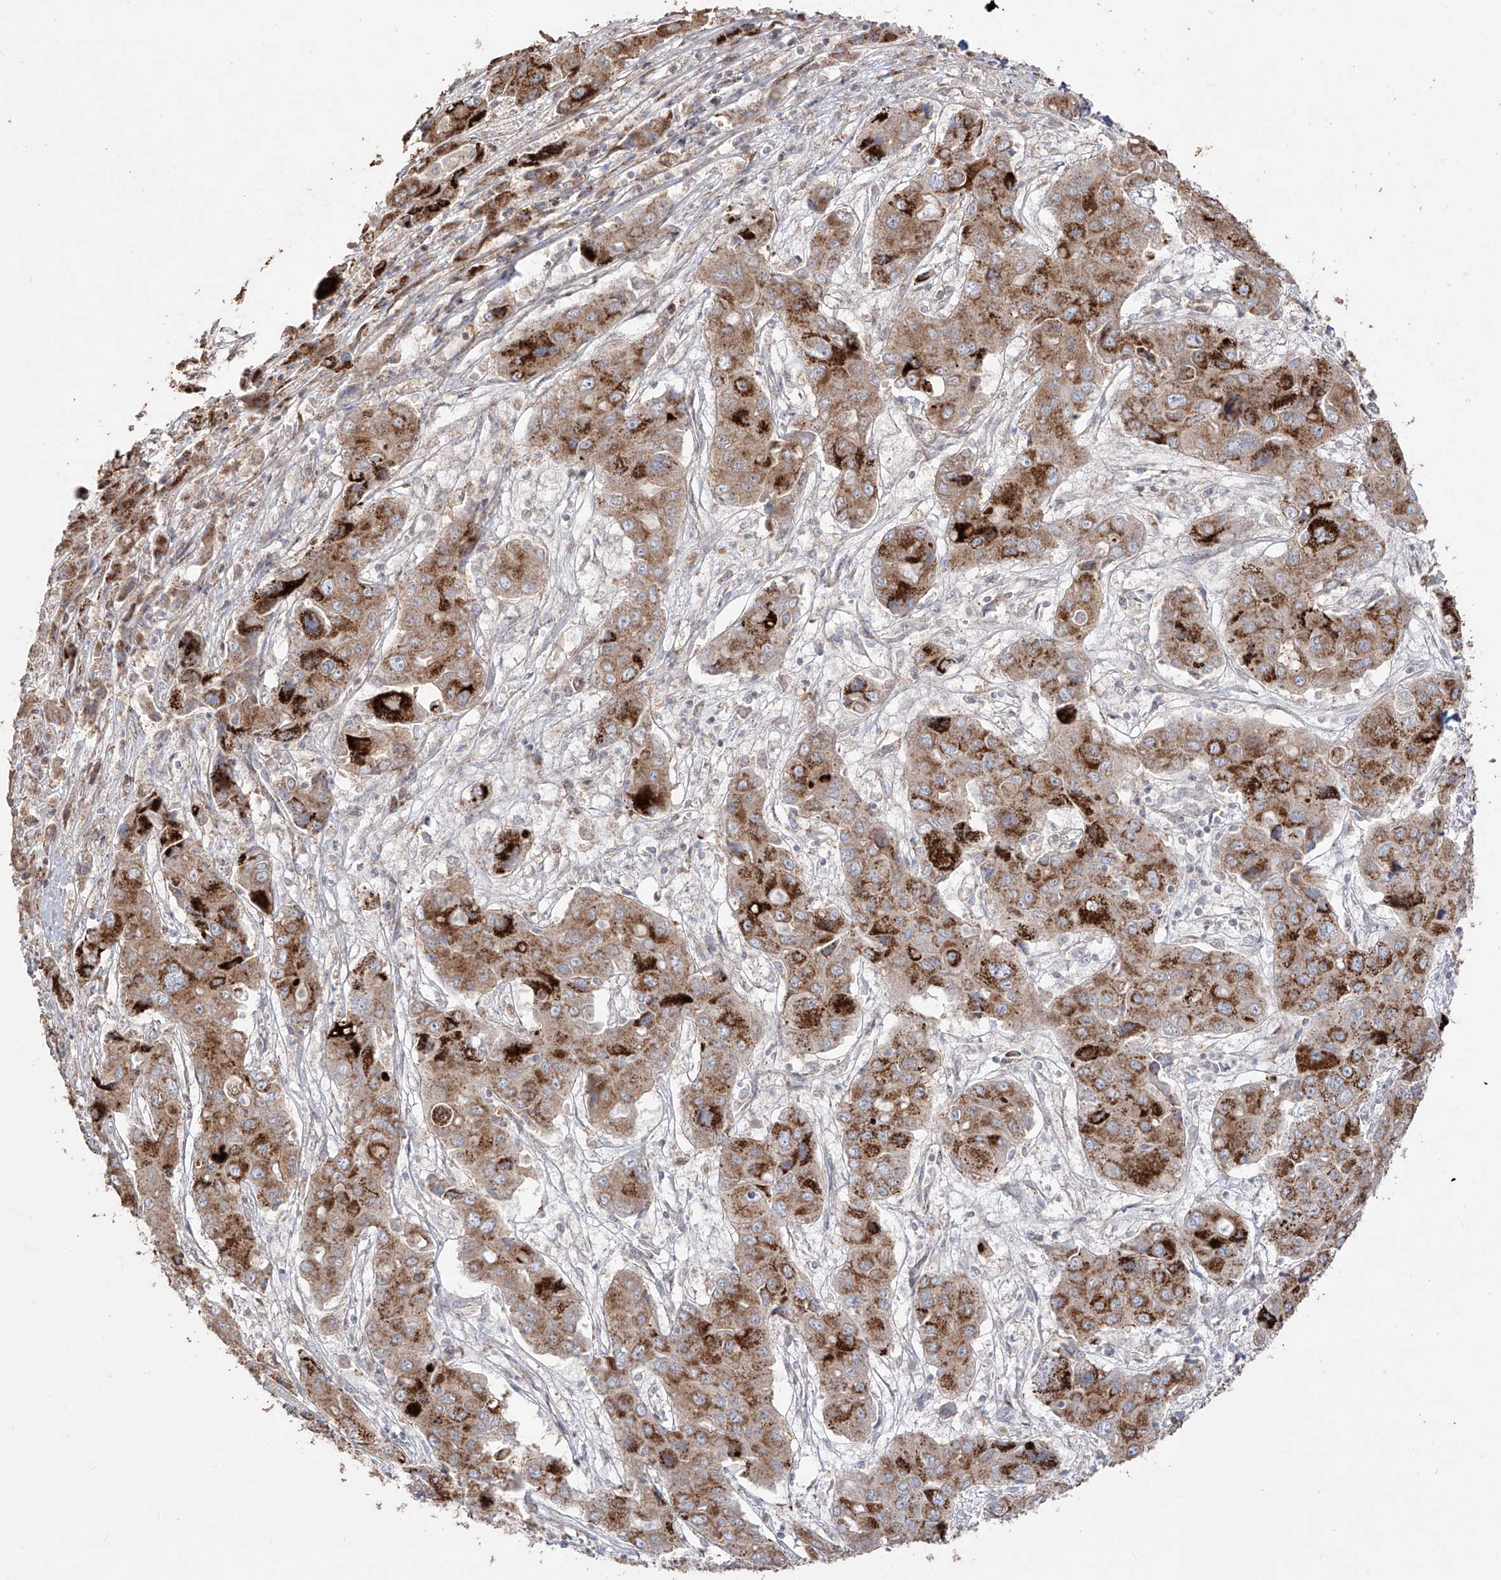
{"staining": {"intensity": "strong", "quantity": ">75%", "location": "cytoplasmic/membranous"}, "tissue": "liver cancer", "cell_type": "Tumor cells", "image_type": "cancer", "snomed": [{"axis": "morphology", "description": "Cholangiocarcinoma"}, {"axis": "topography", "description": "Liver"}], "caption": "Human liver cancer stained with a protein marker displays strong staining in tumor cells.", "gene": "YKT6", "patient": {"sex": "male", "age": 67}}